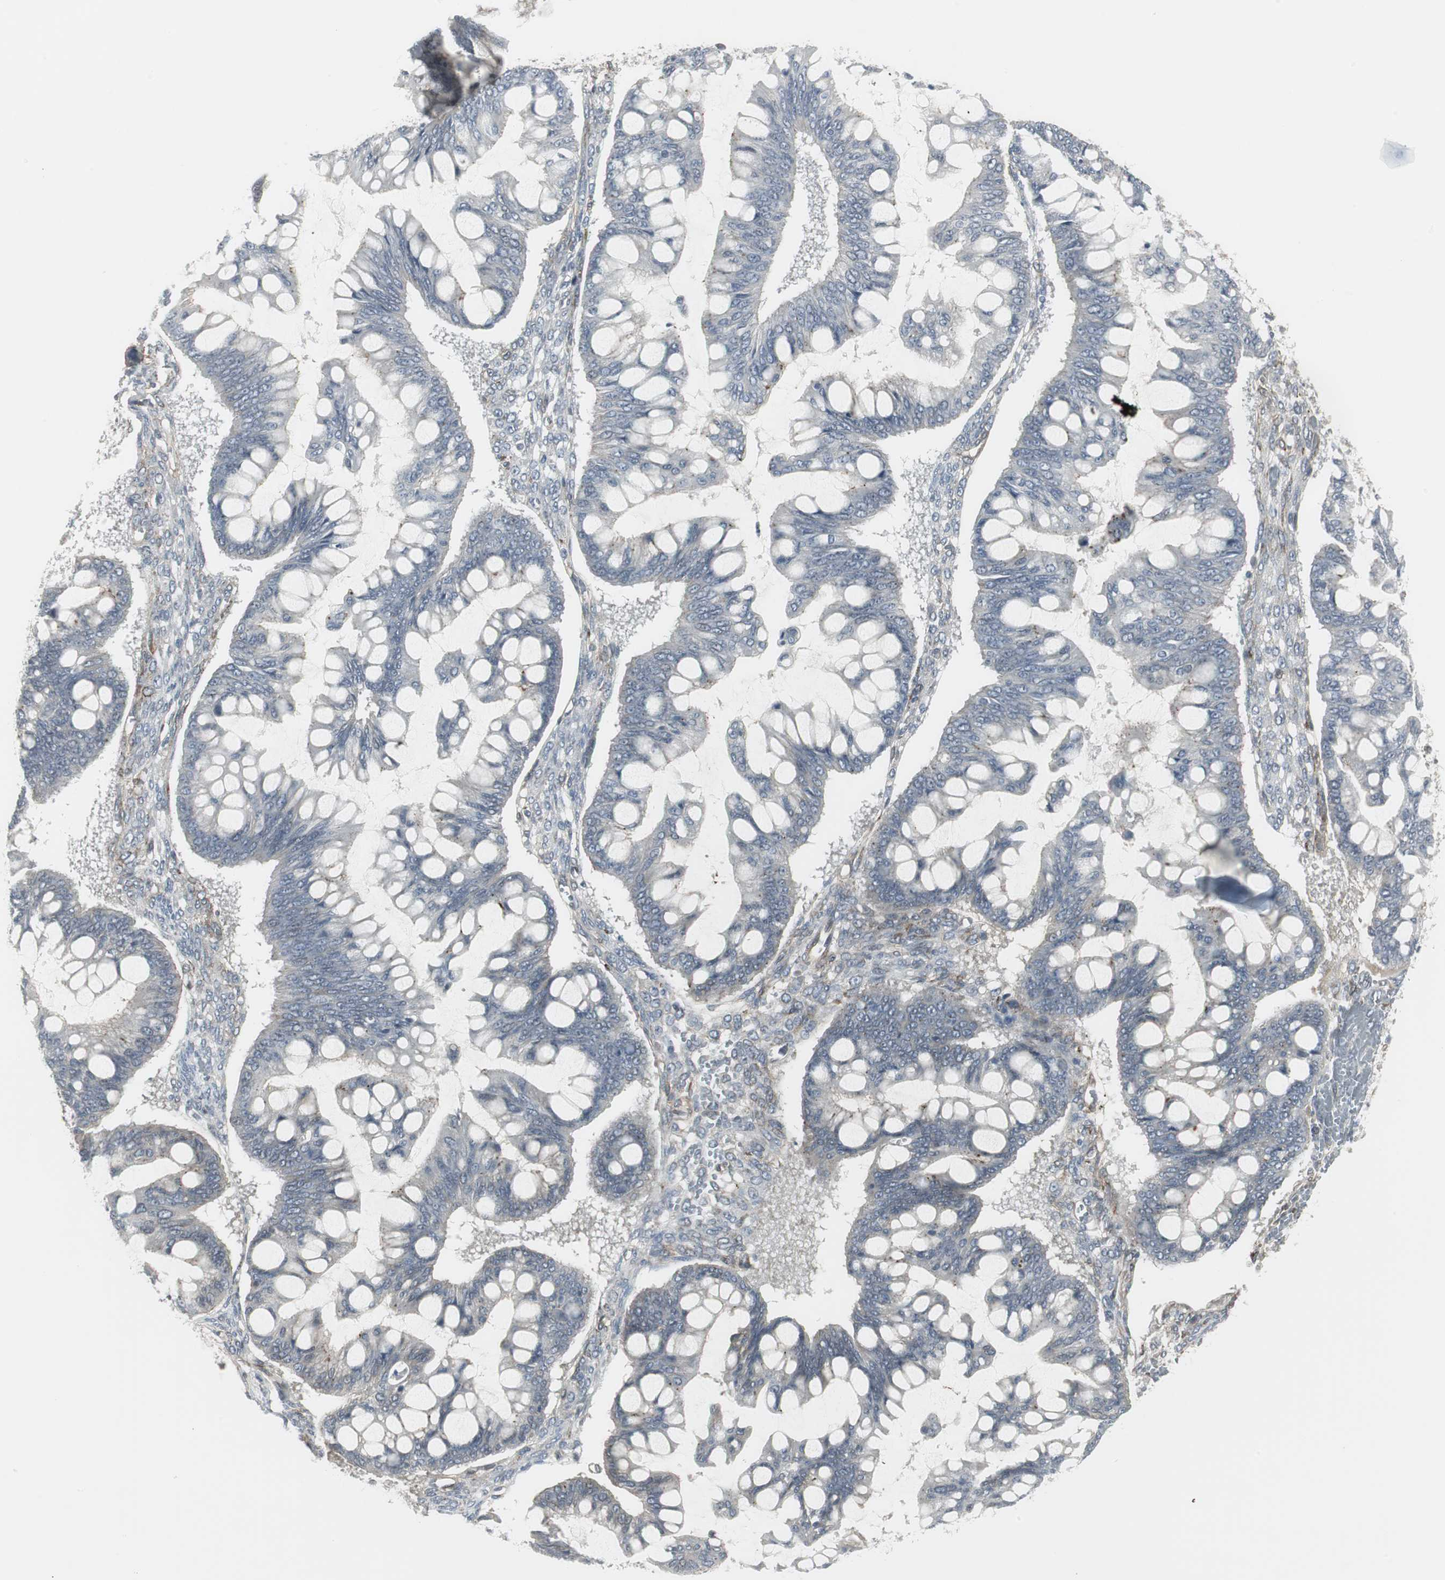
{"staining": {"intensity": "negative", "quantity": "none", "location": "none"}, "tissue": "ovarian cancer", "cell_type": "Tumor cells", "image_type": "cancer", "snomed": [{"axis": "morphology", "description": "Cystadenocarcinoma, mucinous, NOS"}, {"axis": "topography", "description": "Ovary"}], "caption": "This is an IHC image of ovarian mucinous cystadenocarcinoma. There is no positivity in tumor cells.", "gene": "SCYL3", "patient": {"sex": "female", "age": 73}}